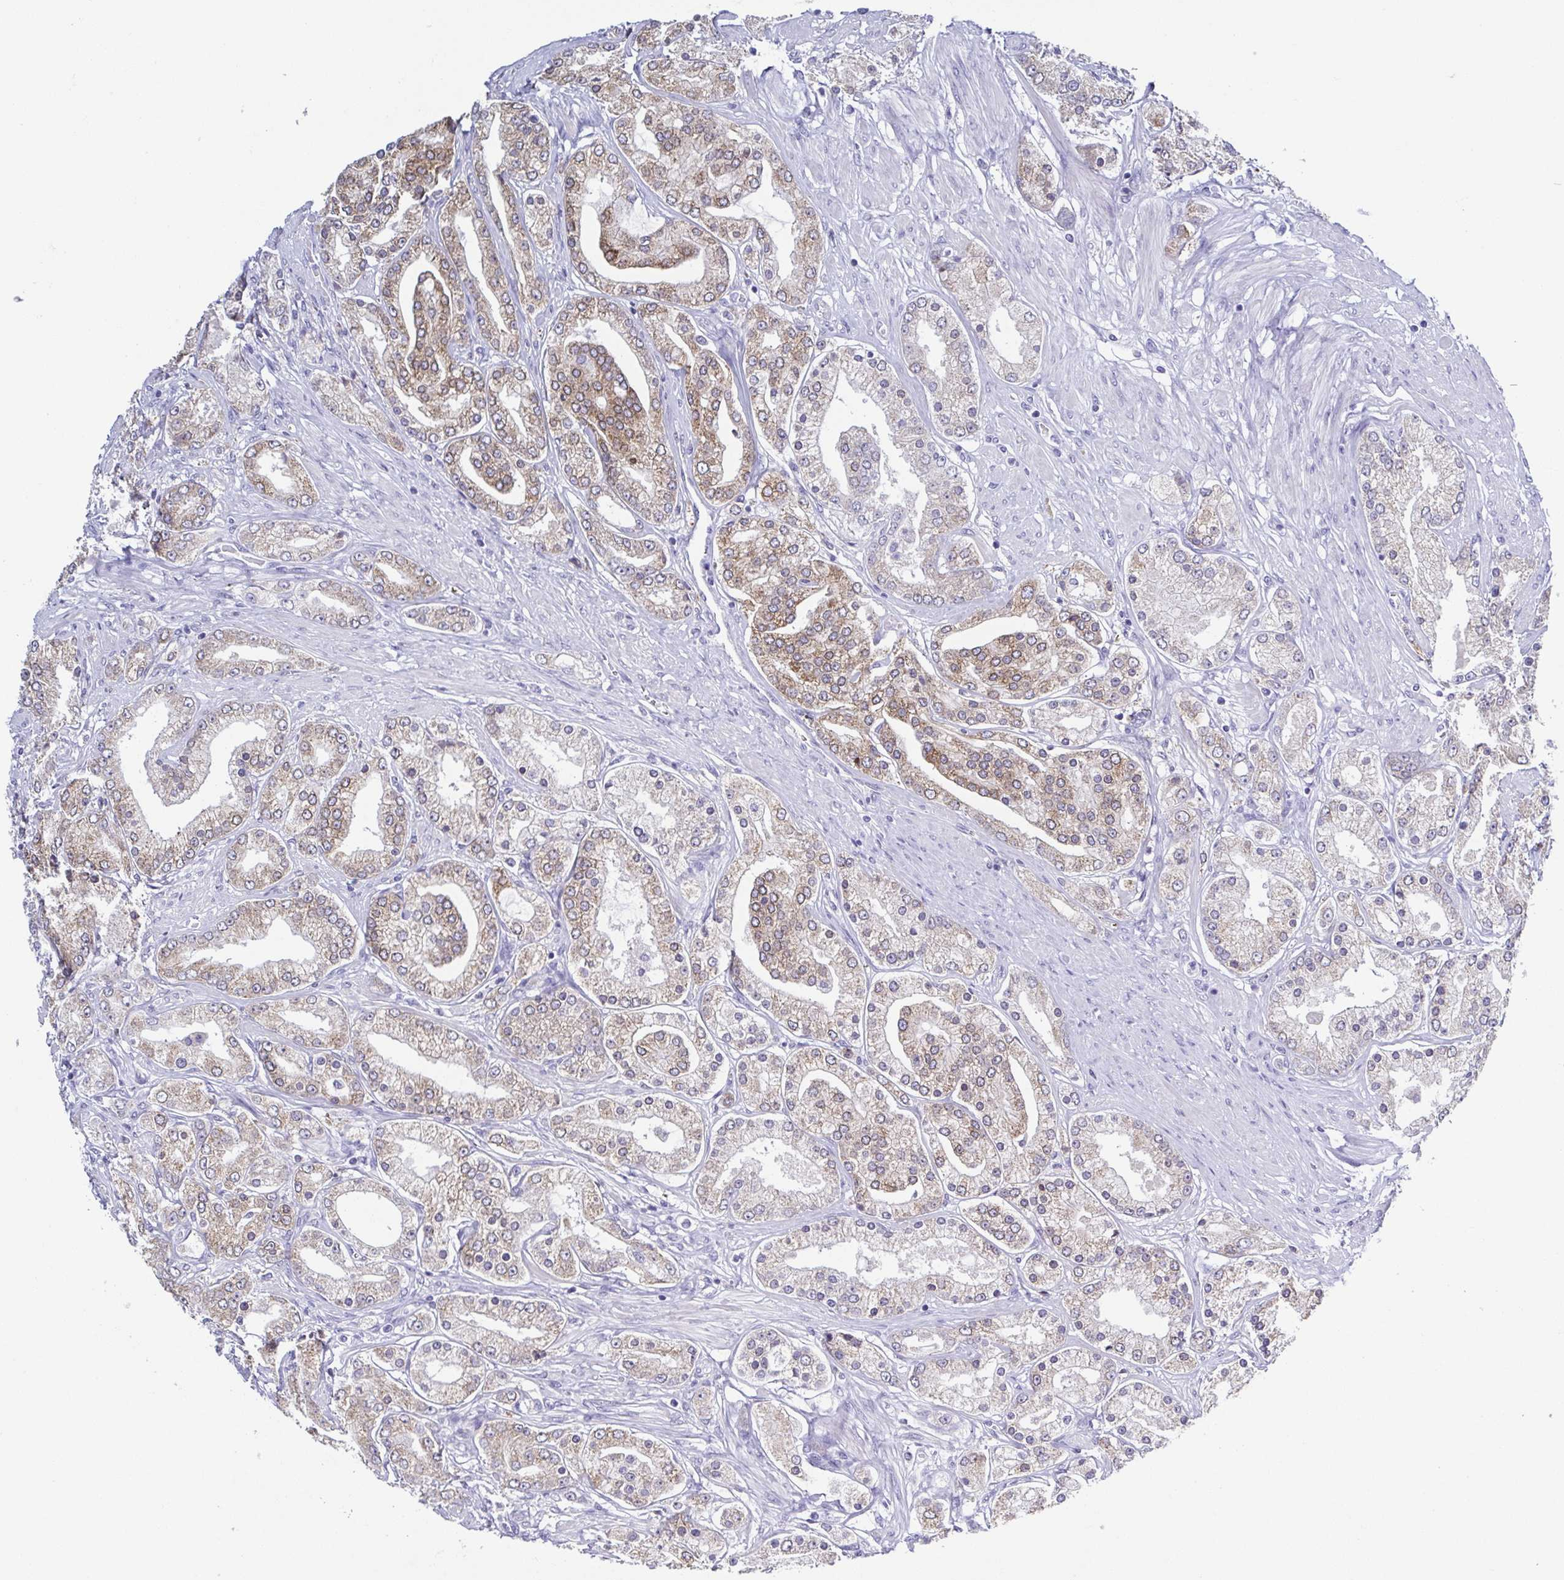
{"staining": {"intensity": "weak", "quantity": "25%-75%", "location": "cytoplasmic/membranous"}, "tissue": "prostate cancer", "cell_type": "Tumor cells", "image_type": "cancer", "snomed": [{"axis": "morphology", "description": "Adenocarcinoma, High grade"}, {"axis": "topography", "description": "Prostate"}], "caption": "IHC staining of prostate cancer, which exhibits low levels of weak cytoplasmic/membranous positivity in about 25%-75% of tumor cells indicating weak cytoplasmic/membranous protein staining. The staining was performed using DAB (3,3'-diaminobenzidine) (brown) for protein detection and nuclei were counterstained in hematoxylin (blue).", "gene": "RDH11", "patient": {"sex": "male", "age": 67}}